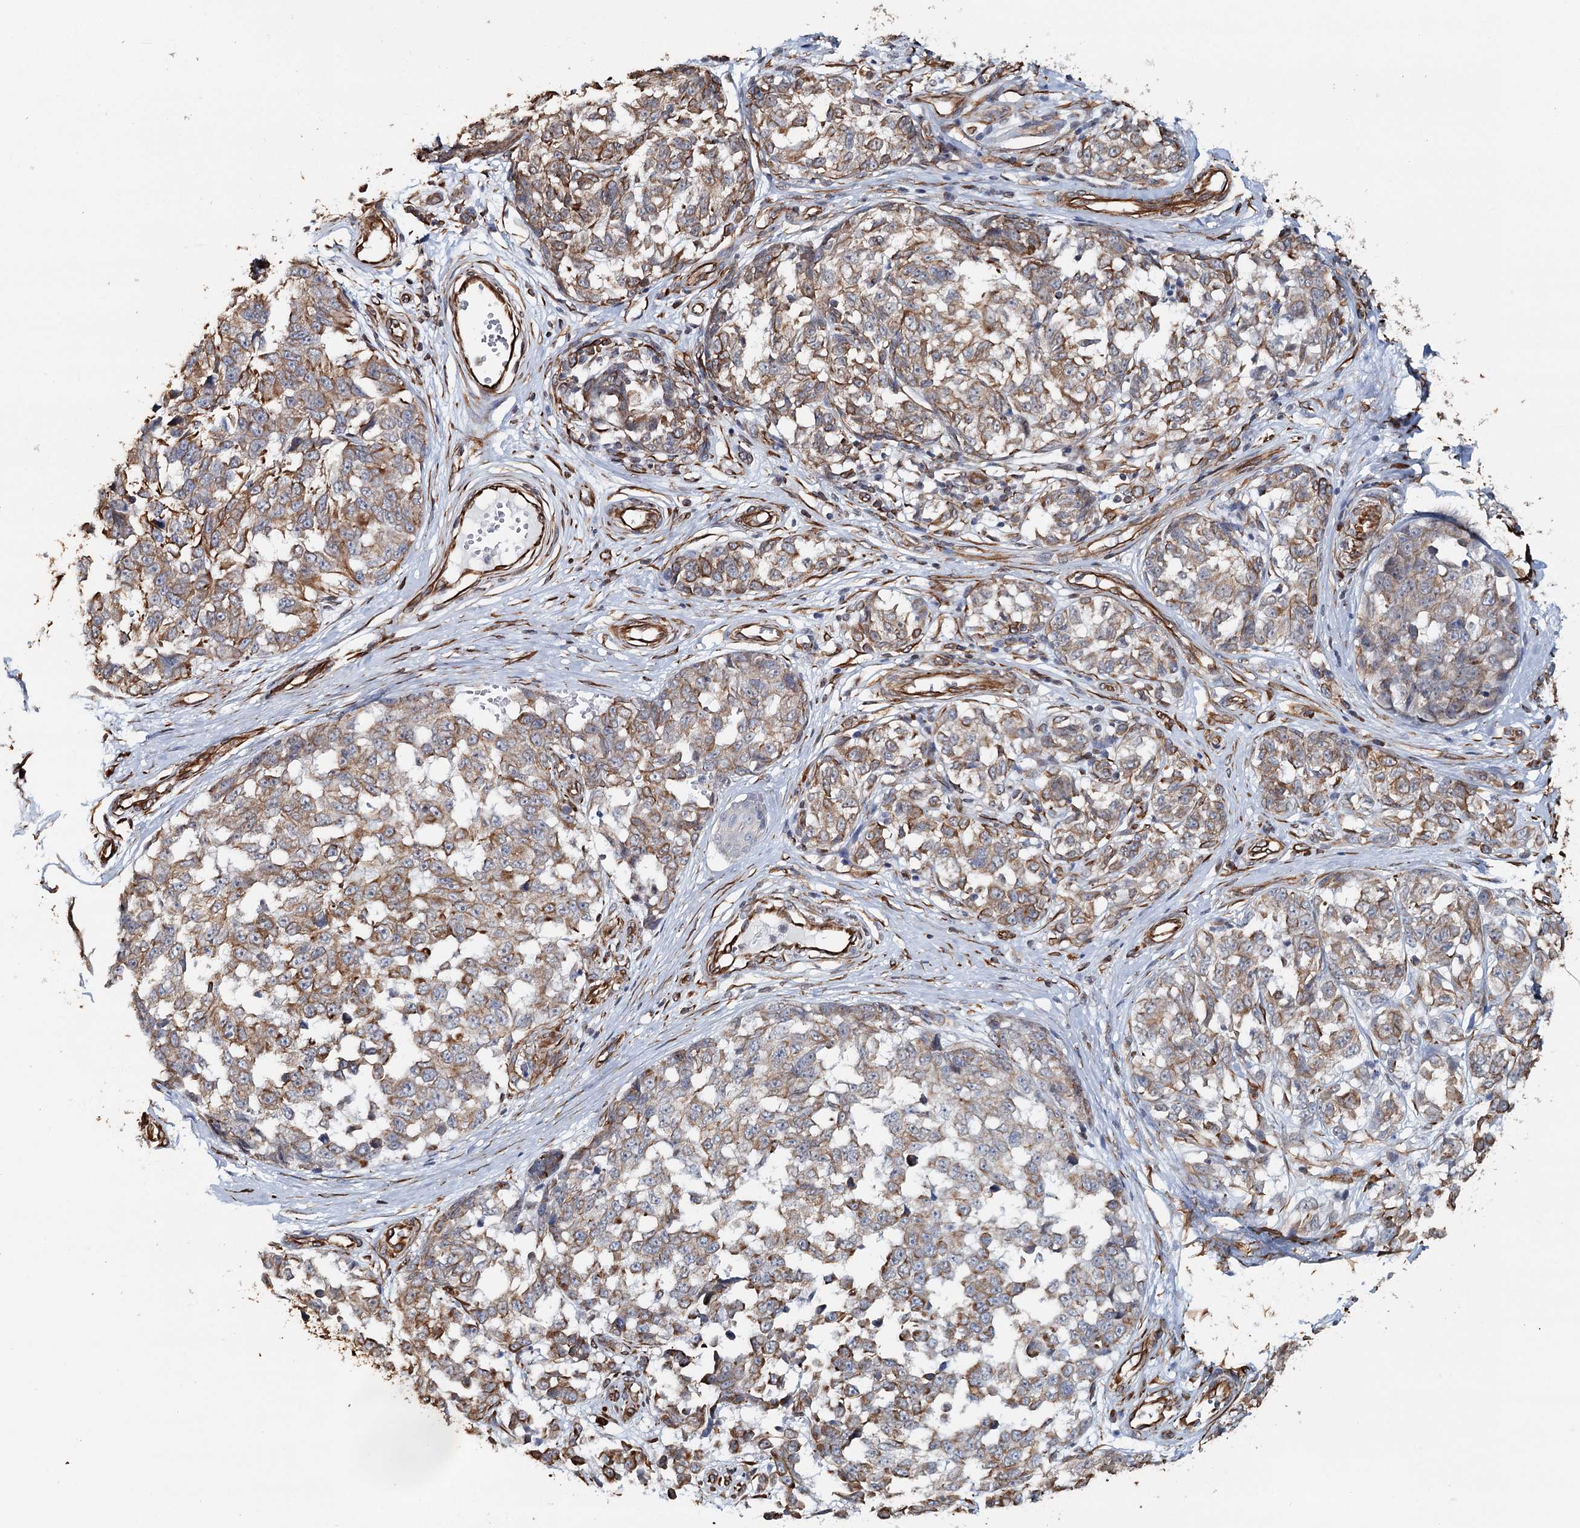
{"staining": {"intensity": "moderate", "quantity": ">75%", "location": "cytoplasmic/membranous"}, "tissue": "melanoma", "cell_type": "Tumor cells", "image_type": "cancer", "snomed": [{"axis": "morphology", "description": "Malignant melanoma, NOS"}, {"axis": "topography", "description": "Skin"}], "caption": "An image of melanoma stained for a protein displays moderate cytoplasmic/membranous brown staining in tumor cells. (Stains: DAB in brown, nuclei in blue, Microscopy: brightfield microscopy at high magnification).", "gene": "SYNPO", "patient": {"sex": "female", "age": 64}}